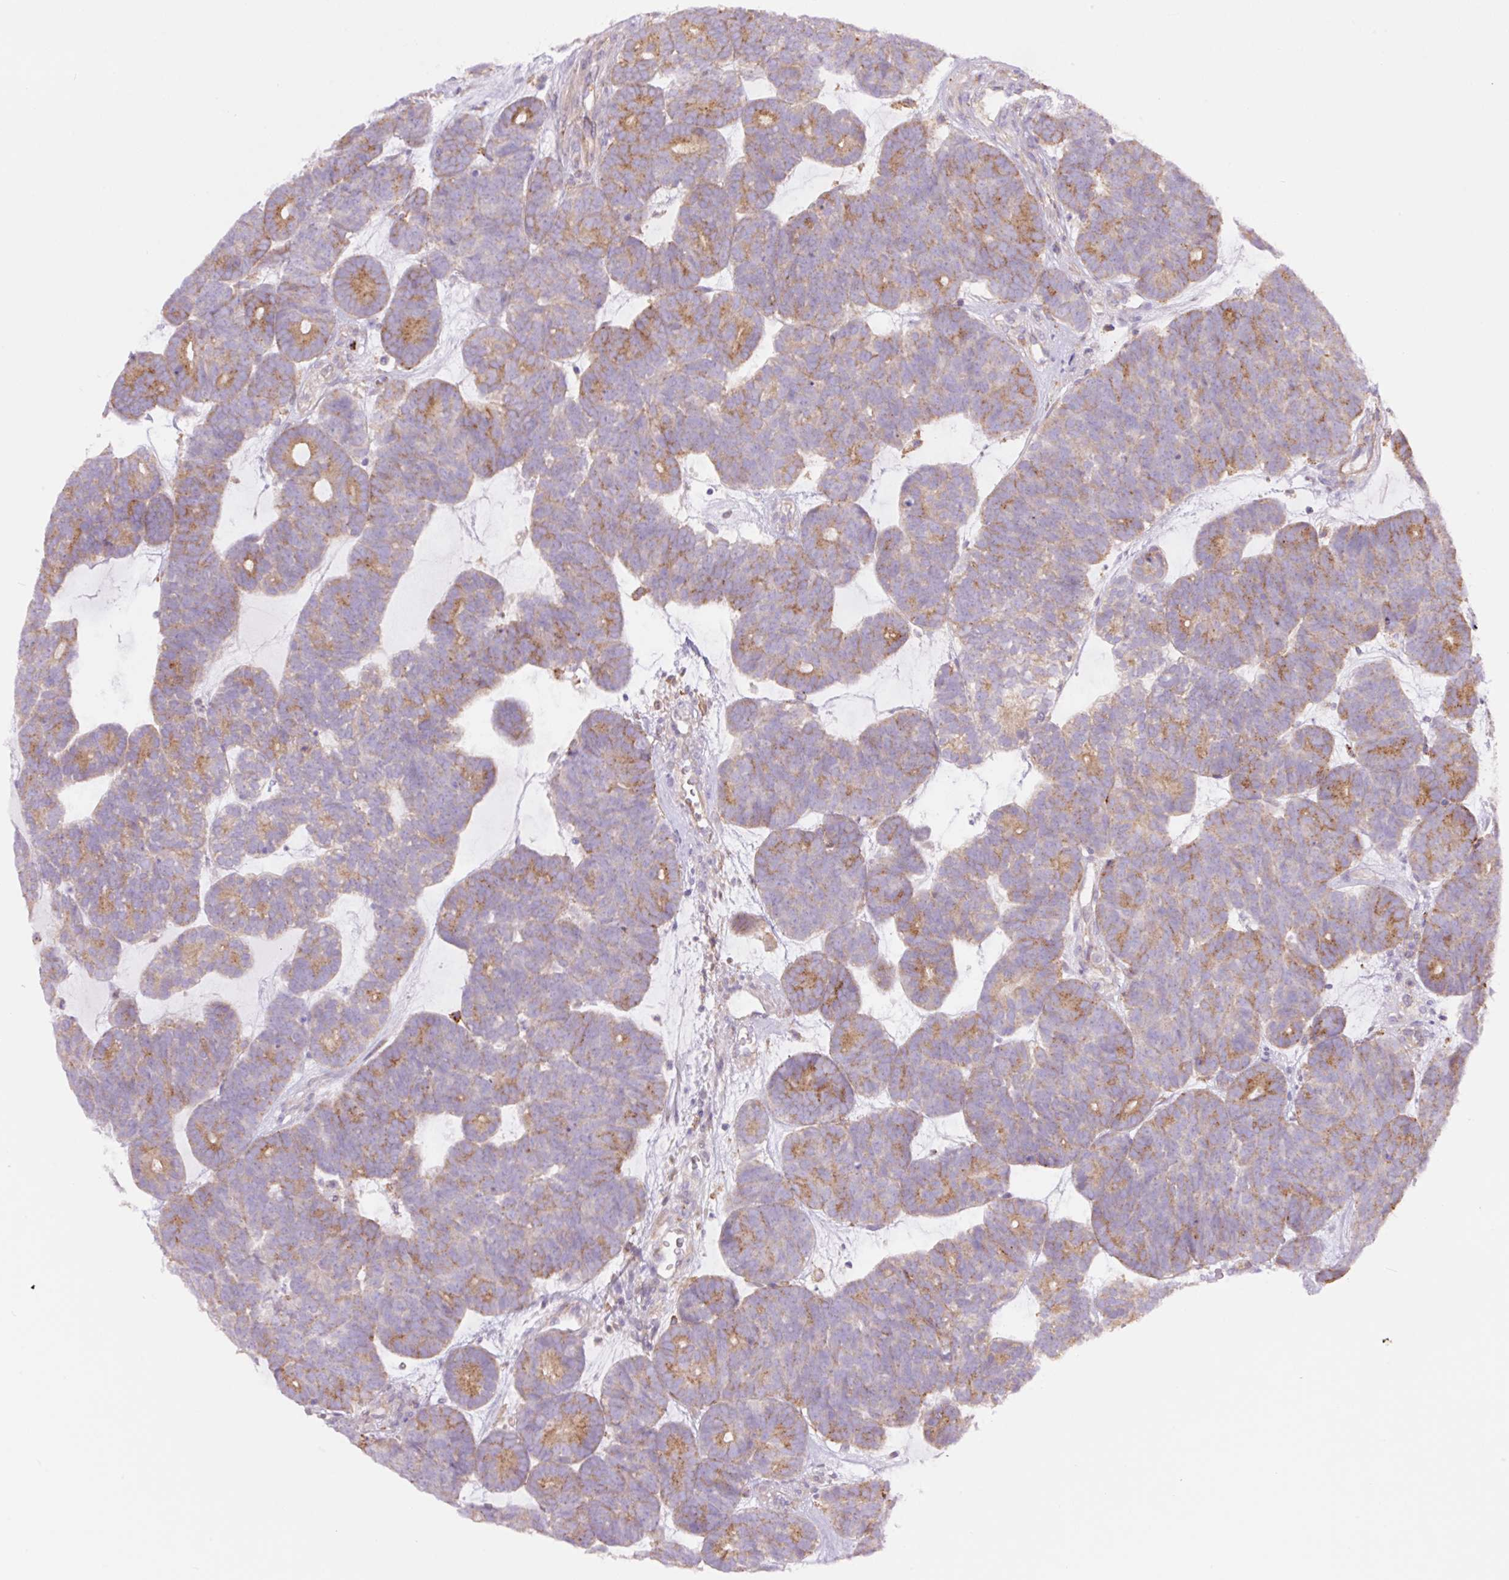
{"staining": {"intensity": "moderate", "quantity": "25%-75%", "location": "cytoplasmic/membranous"}, "tissue": "head and neck cancer", "cell_type": "Tumor cells", "image_type": "cancer", "snomed": [{"axis": "morphology", "description": "Adenocarcinoma, NOS"}, {"axis": "topography", "description": "Head-Neck"}], "caption": "Brown immunohistochemical staining in adenocarcinoma (head and neck) displays moderate cytoplasmic/membranous expression in about 25%-75% of tumor cells. The protein of interest is stained brown, and the nuclei are stained in blue (DAB IHC with brightfield microscopy, high magnification).", "gene": "SH2D6", "patient": {"sex": "female", "age": 81}}